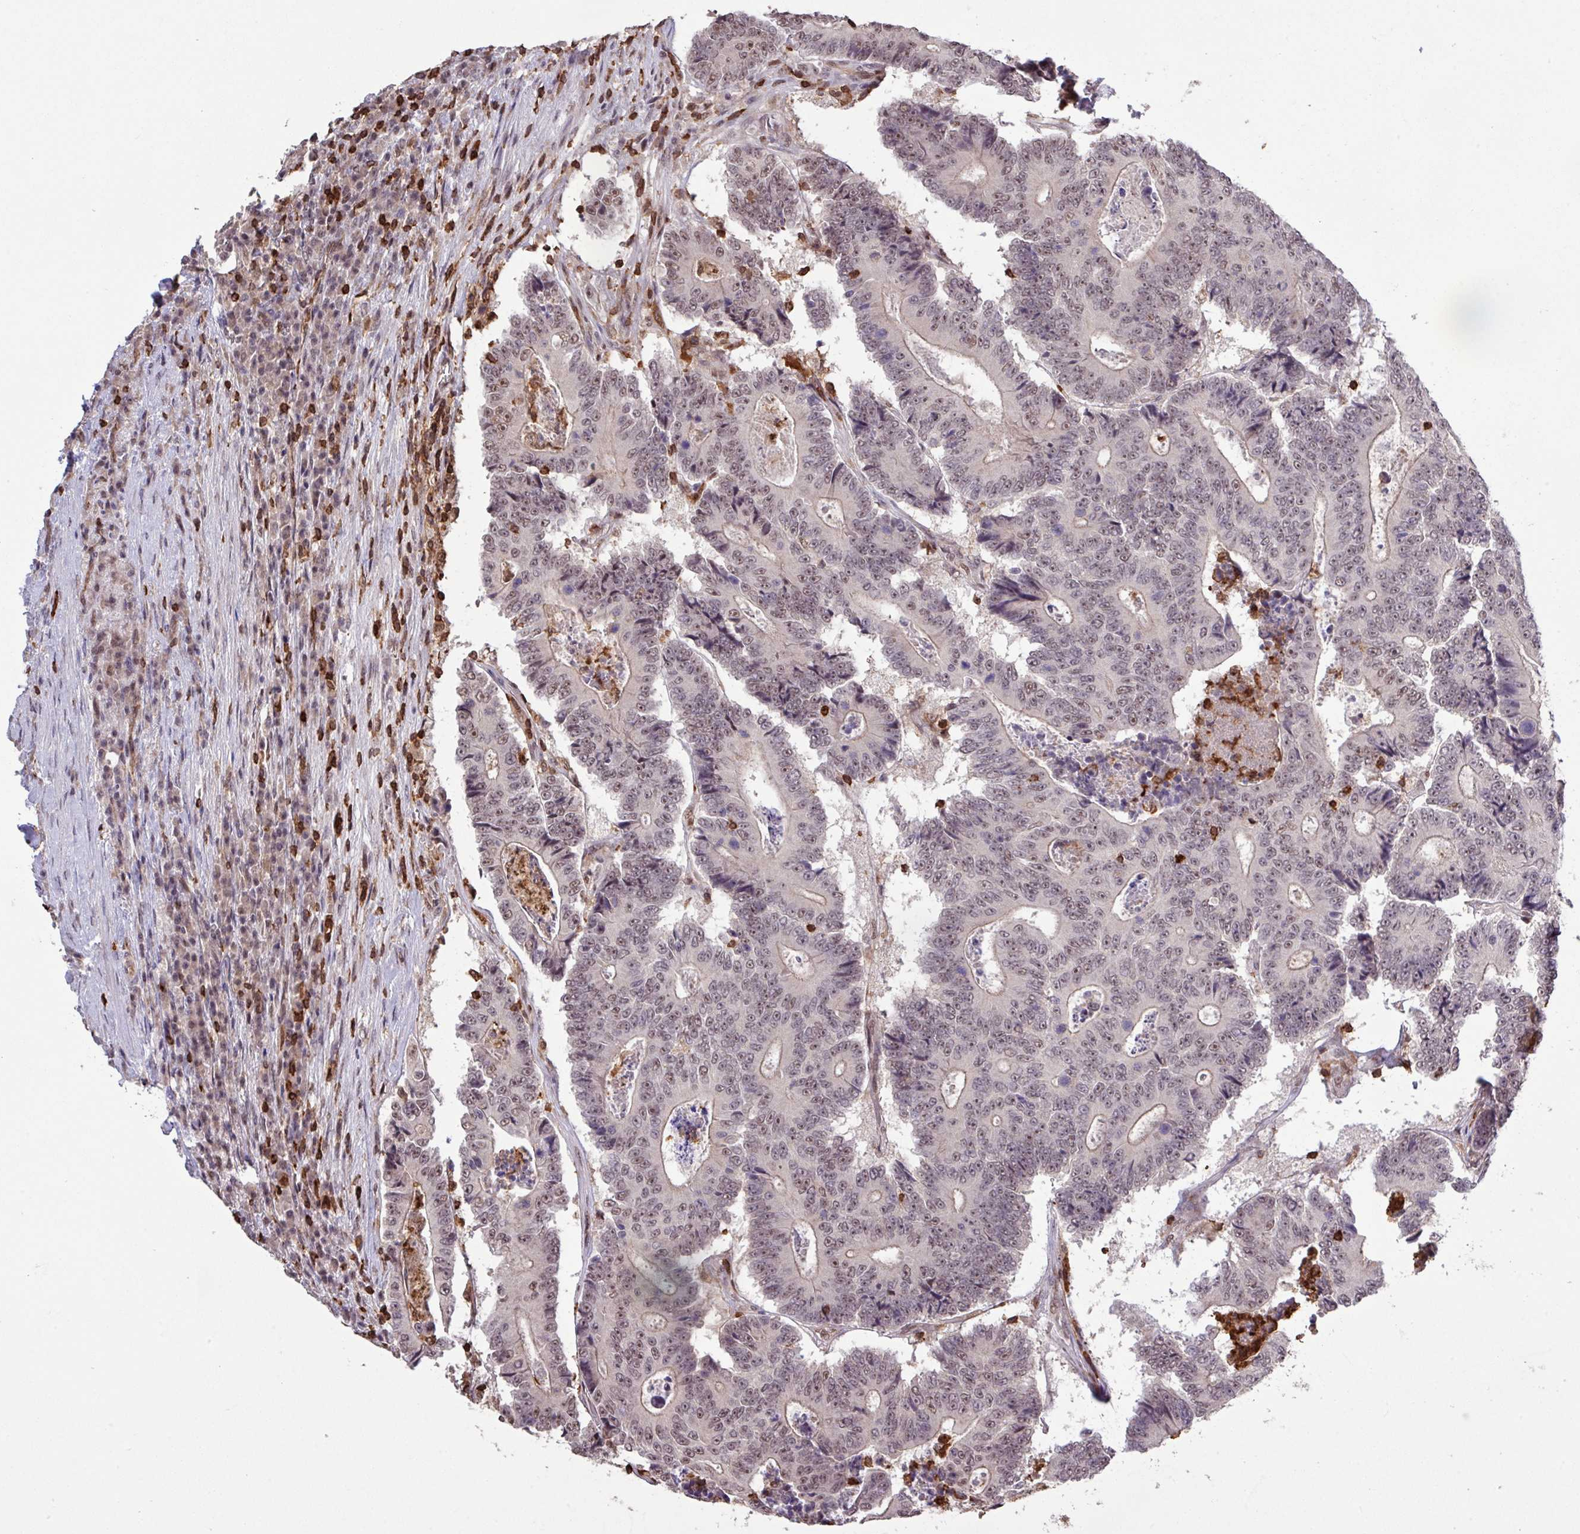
{"staining": {"intensity": "weak", "quantity": "25%-75%", "location": "nuclear"}, "tissue": "colorectal cancer", "cell_type": "Tumor cells", "image_type": "cancer", "snomed": [{"axis": "morphology", "description": "Adenocarcinoma, NOS"}, {"axis": "topography", "description": "Colon"}], "caption": "This is an image of IHC staining of colorectal cancer, which shows weak staining in the nuclear of tumor cells.", "gene": "GON7", "patient": {"sex": "male", "age": 83}}